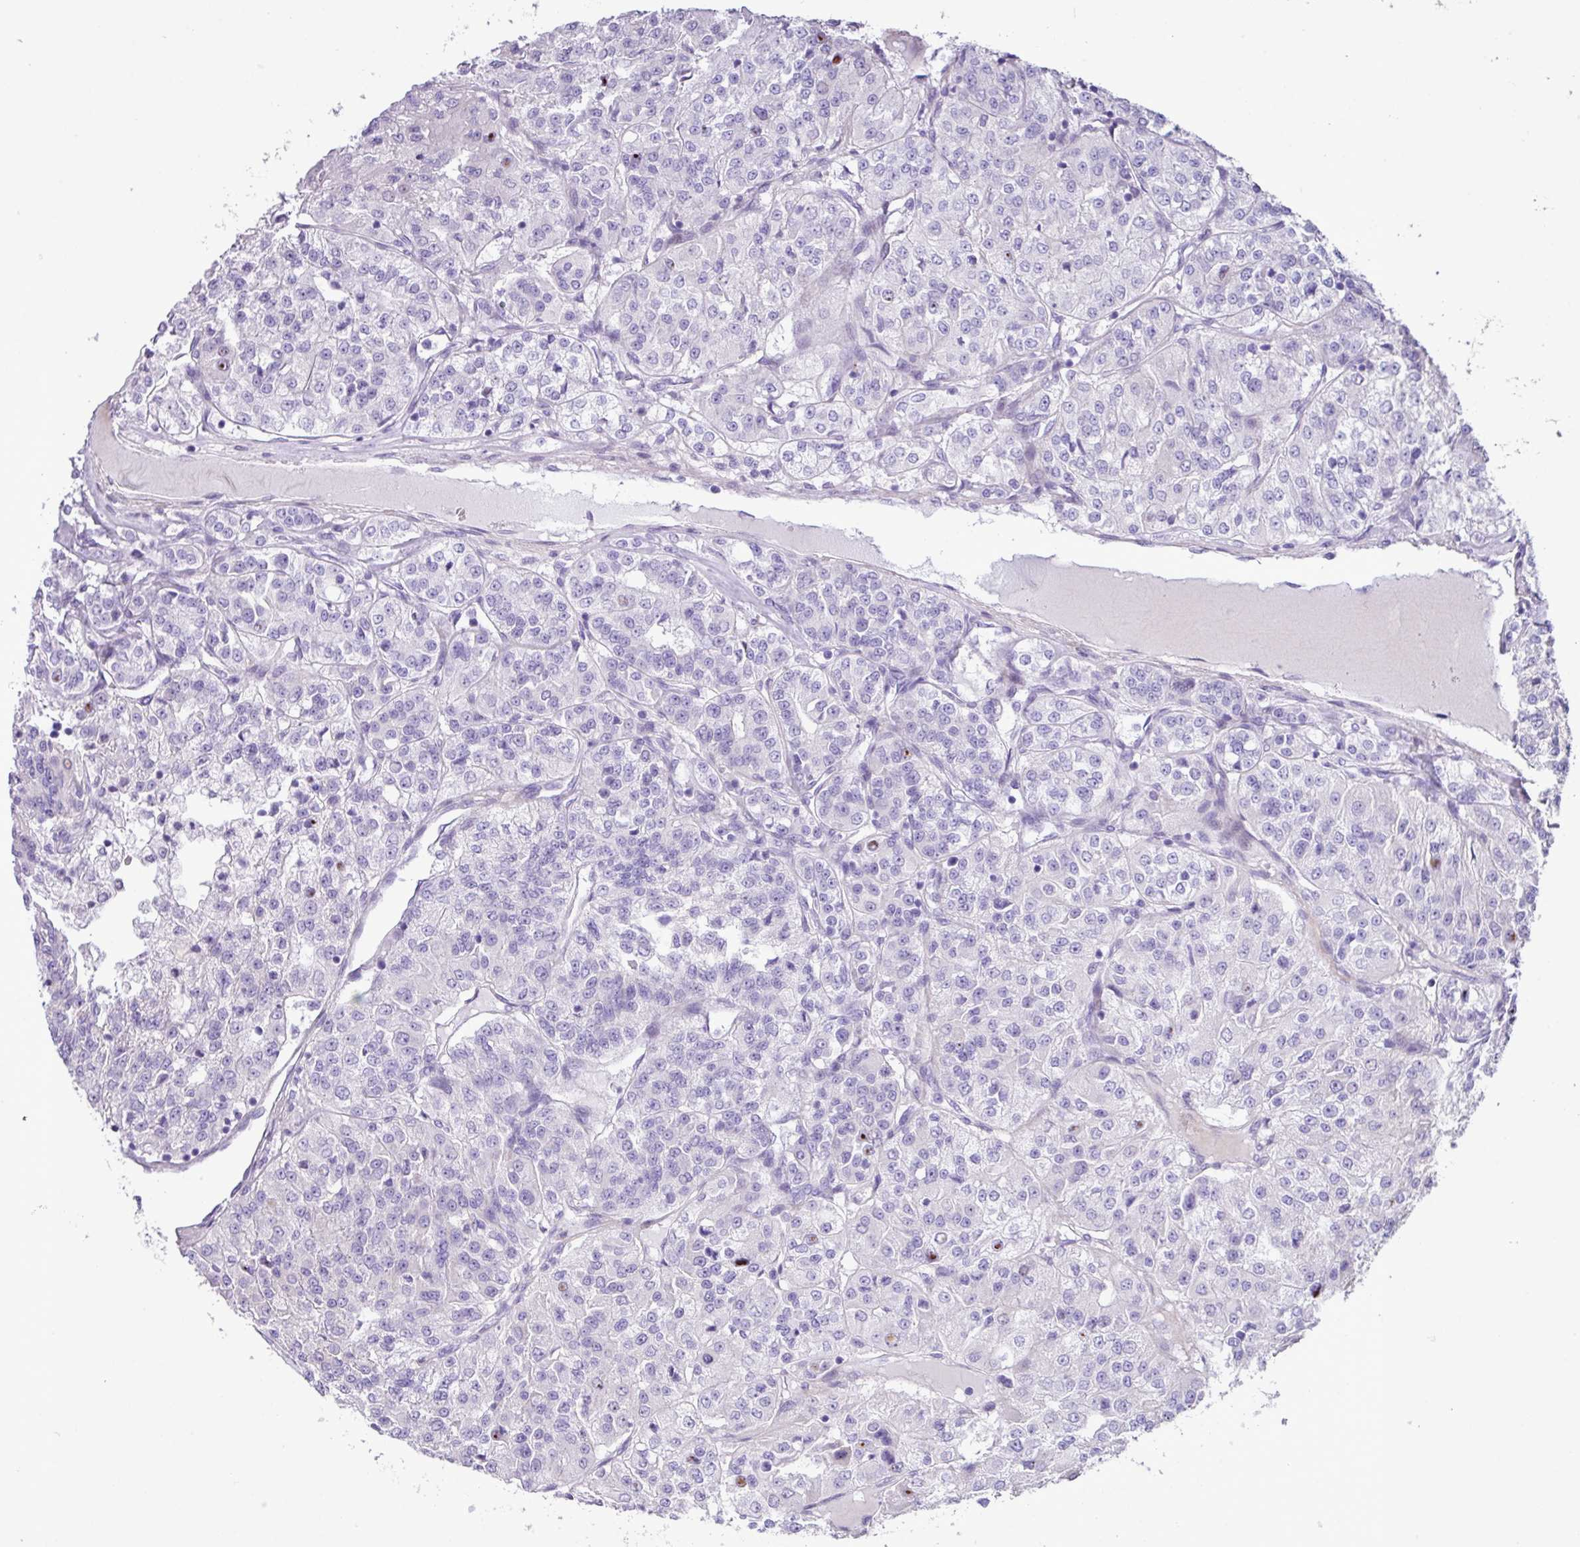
{"staining": {"intensity": "negative", "quantity": "none", "location": "none"}, "tissue": "renal cancer", "cell_type": "Tumor cells", "image_type": "cancer", "snomed": [{"axis": "morphology", "description": "Adenocarcinoma, NOS"}, {"axis": "topography", "description": "Kidney"}], "caption": "Immunohistochemistry histopathology image of neoplastic tissue: adenocarcinoma (renal) stained with DAB (3,3'-diaminobenzidine) displays no significant protein staining in tumor cells.", "gene": "YLPM1", "patient": {"sex": "female", "age": 63}}